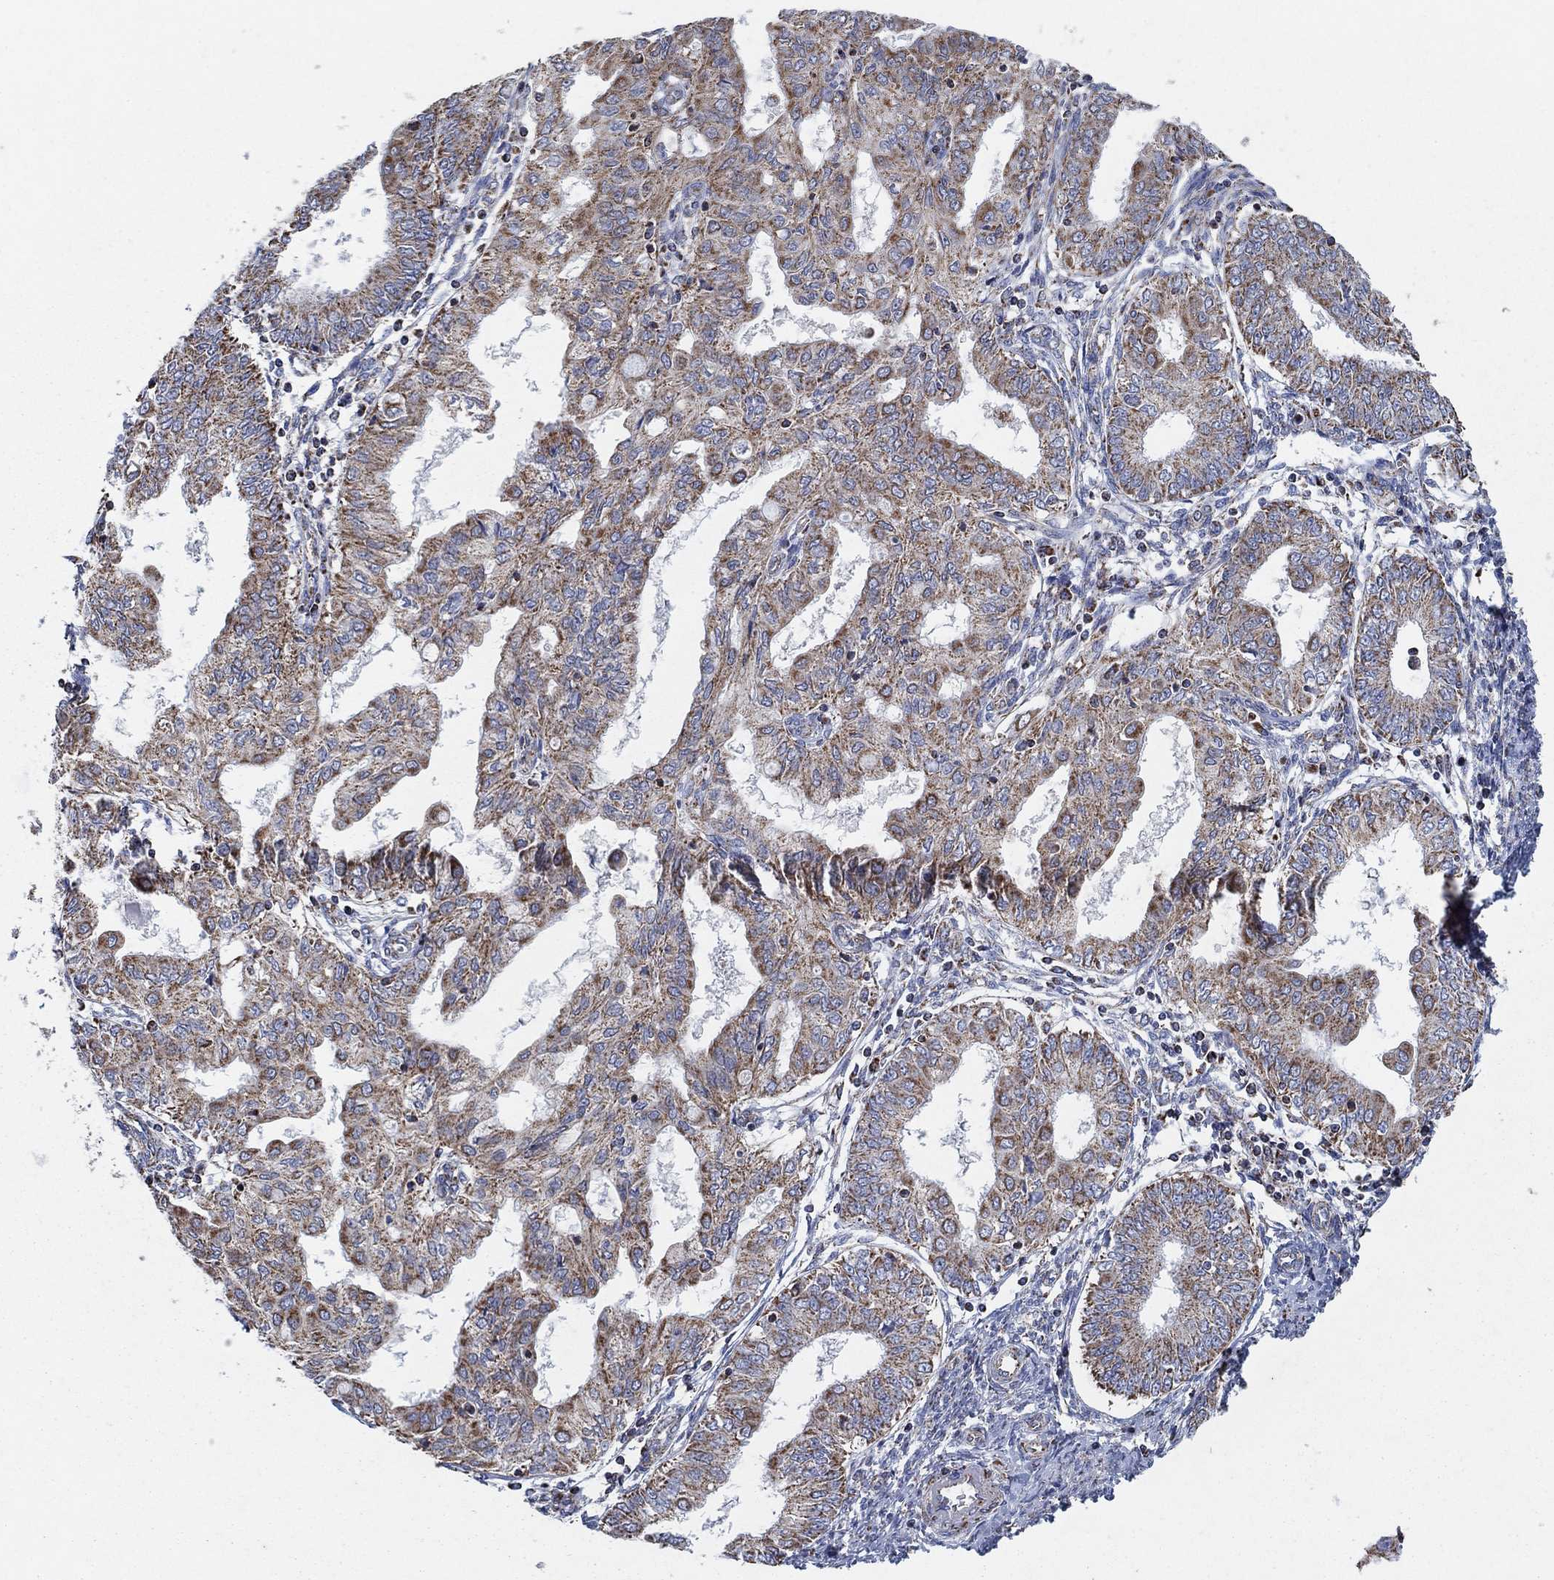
{"staining": {"intensity": "moderate", "quantity": "25%-75%", "location": "cytoplasmic/membranous"}, "tissue": "endometrial cancer", "cell_type": "Tumor cells", "image_type": "cancer", "snomed": [{"axis": "morphology", "description": "Adenocarcinoma, NOS"}, {"axis": "topography", "description": "Endometrium"}], "caption": "Immunohistochemical staining of human endometrial adenocarcinoma reveals medium levels of moderate cytoplasmic/membranous protein staining in about 25%-75% of tumor cells. The protein is shown in brown color, while the nuclei are stained blue.", "gene": "C9orf85", "patient": {"sex": "female", "age": 68}}